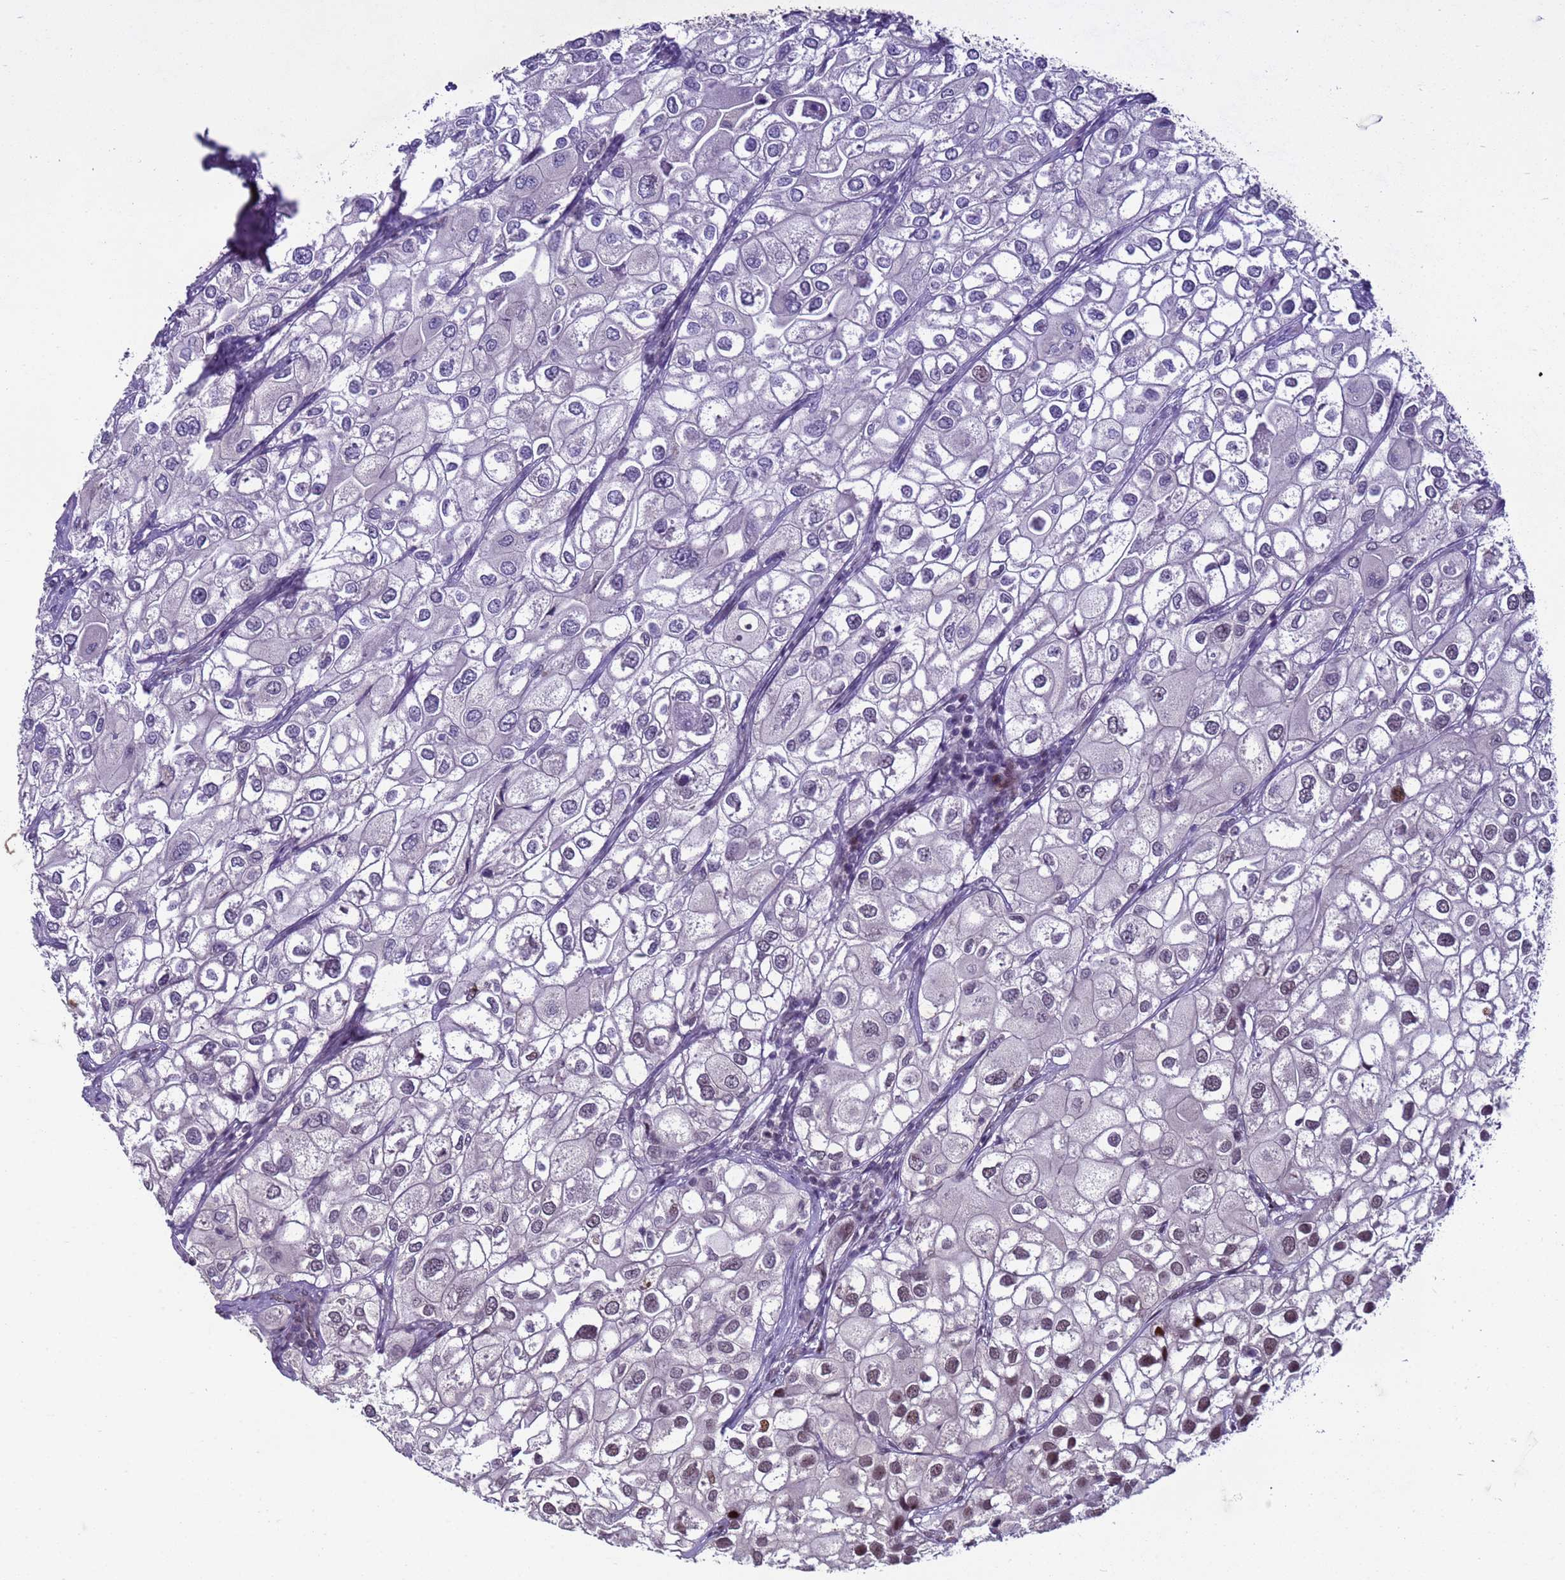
{"staining": {"intensity": "negative", "quantity": "none", "location": "none"}, "tissue": "urothelial cancer", "cell_type": "Tumor cells", "image_type": "cancer", "snomed": [{"axis": "morphology", "description": "Urothelial carcinoma, High grade"}, {"axis": "topography", "description": "Urinary bladder"}], "caption": "High magnification brightfield microscopy of urothelial carcinoma (high-grade) stained with DAB (brown) and counterstained with hematoxylin (blue): tumor cells show no significant positivity. (DAB (3,3'-diaminobenzidine) immunohistochemistry (IHC), high magnification).", "gene": "SHC3", "patient": {"sex": "male", "age": 64}}